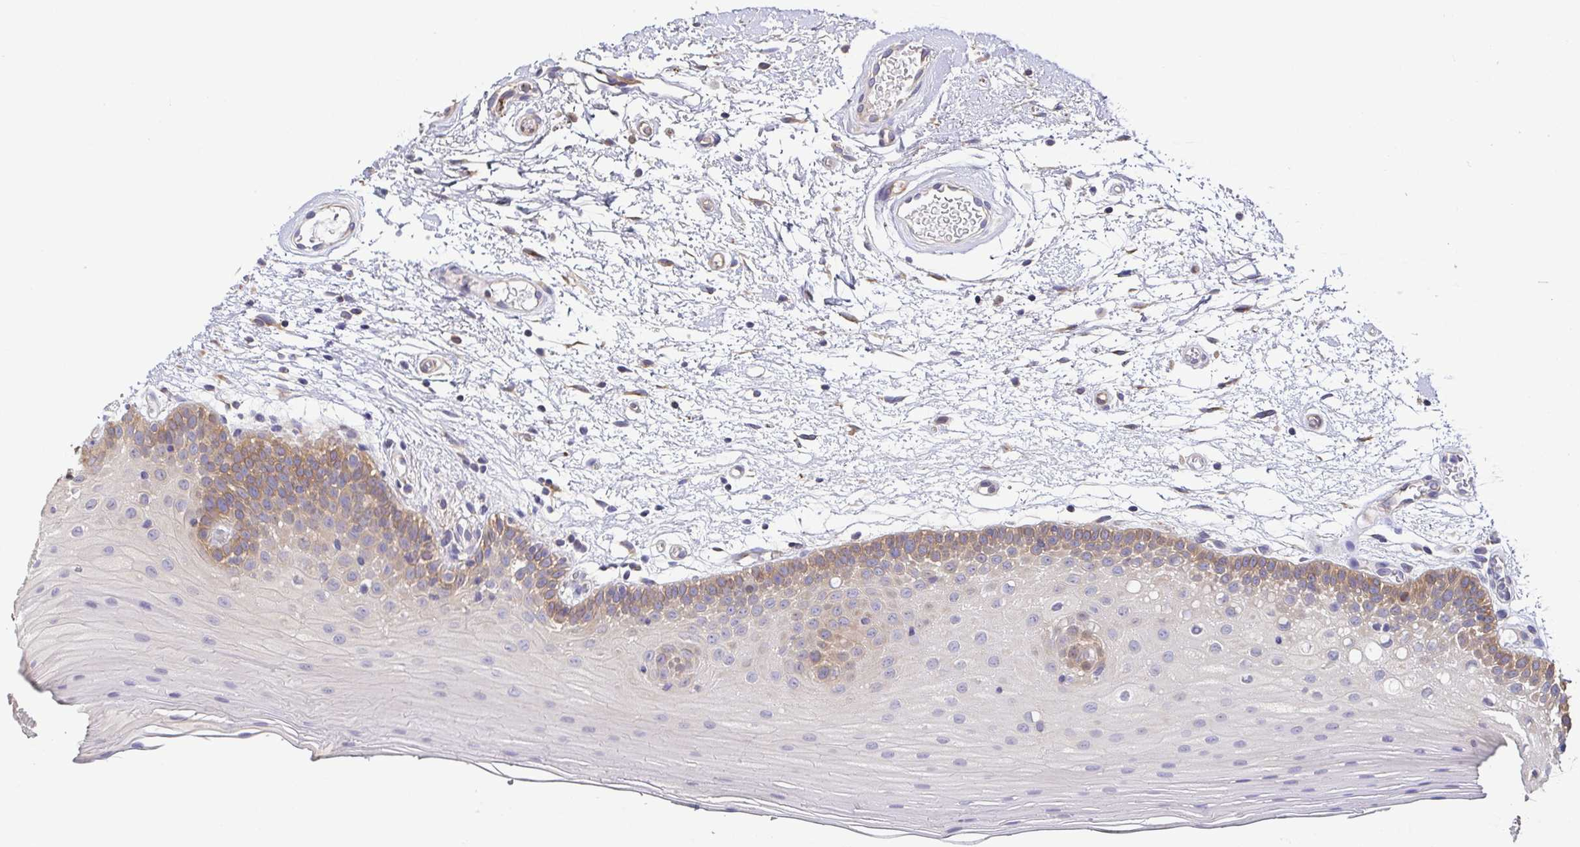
{"staining": {"intensity": "weak", "quantity": "25%-75%", "location": "cytoplasmic/membranous"}, "tissue": "oral mucosa", "cell_type": "Squamous epithelial cells", "image_type": "normal", "snomed": [{"axis": "morphology", "description": "Normal tissue, NOS"}, {"axis": "morphology", "description": "Squamous cell carcinoma, NOS"}, {"axis": "topography", "description": "Oral tissue"}, {"axis": "topography", "description": "Tounge, NOS"}, {"axis": "topography", "description": "Head-Neck"}], "caption": "A low amount of weak cytoplasmic/membranous positivity is identified in approximately 25%-75% of squamous epithelial cells in normal oral mucosa.", "gene": "EIF3D", "patient": {"sex": "male", "age": 62}}